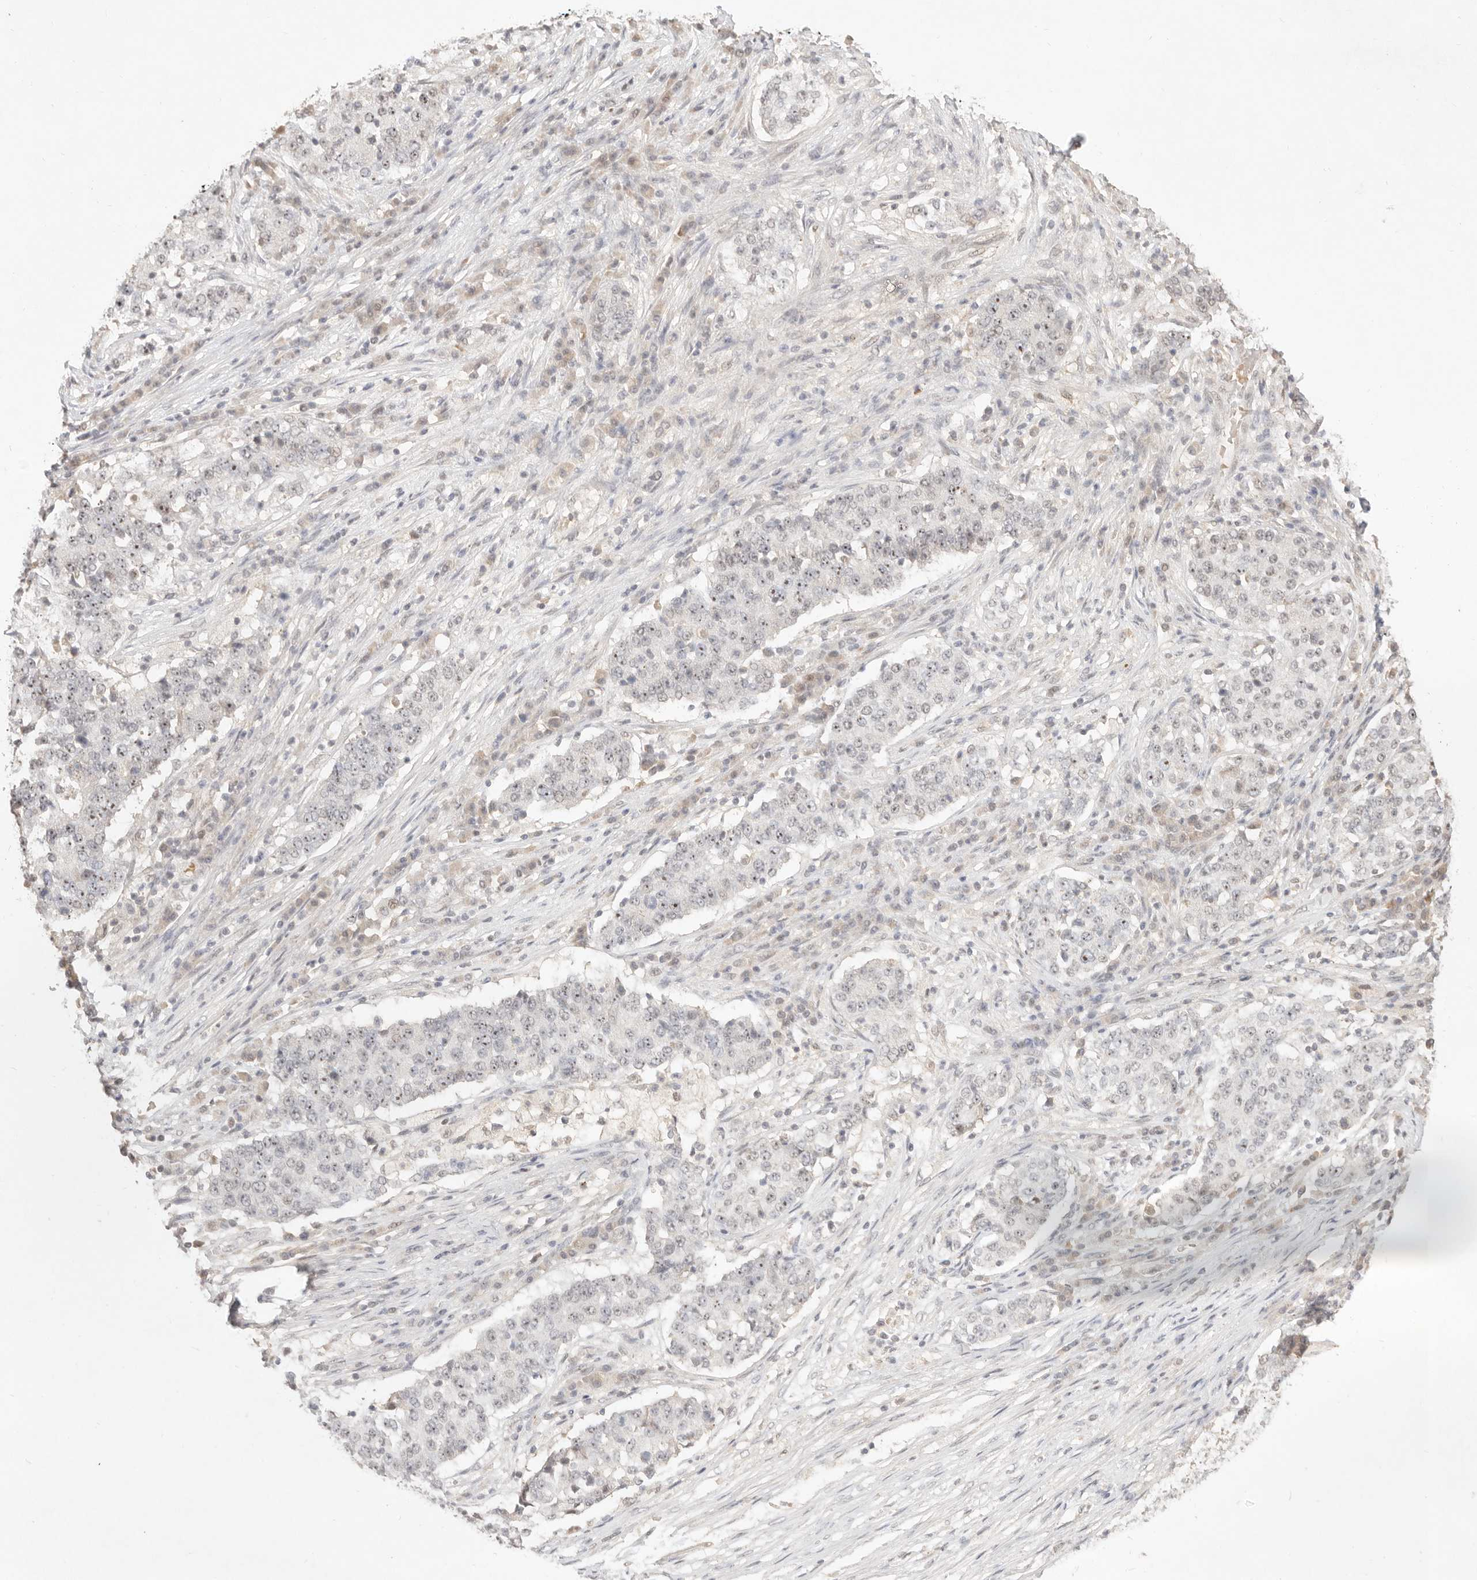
{"staining": {"intensity": "weak", "quantity": ">75%", "location": "nuclear"}, "tissue": "stomach cancer", "cell_type": "Tumor cells", "image_type": "cancer", "snomed": [{"axis": "morphology", "description": "Adenocarcinoma, NOS"}, {"axis": "topography", "description": "Stomach"}], "caption": "Stomach cancer (adenocarcinoma) was stained to show a protein in brown. There is low levels of weak nuclear staining in about >75% of tumor cells.", "gene": "MEP1A", "patient": {"sex": "male", "age": 59}}